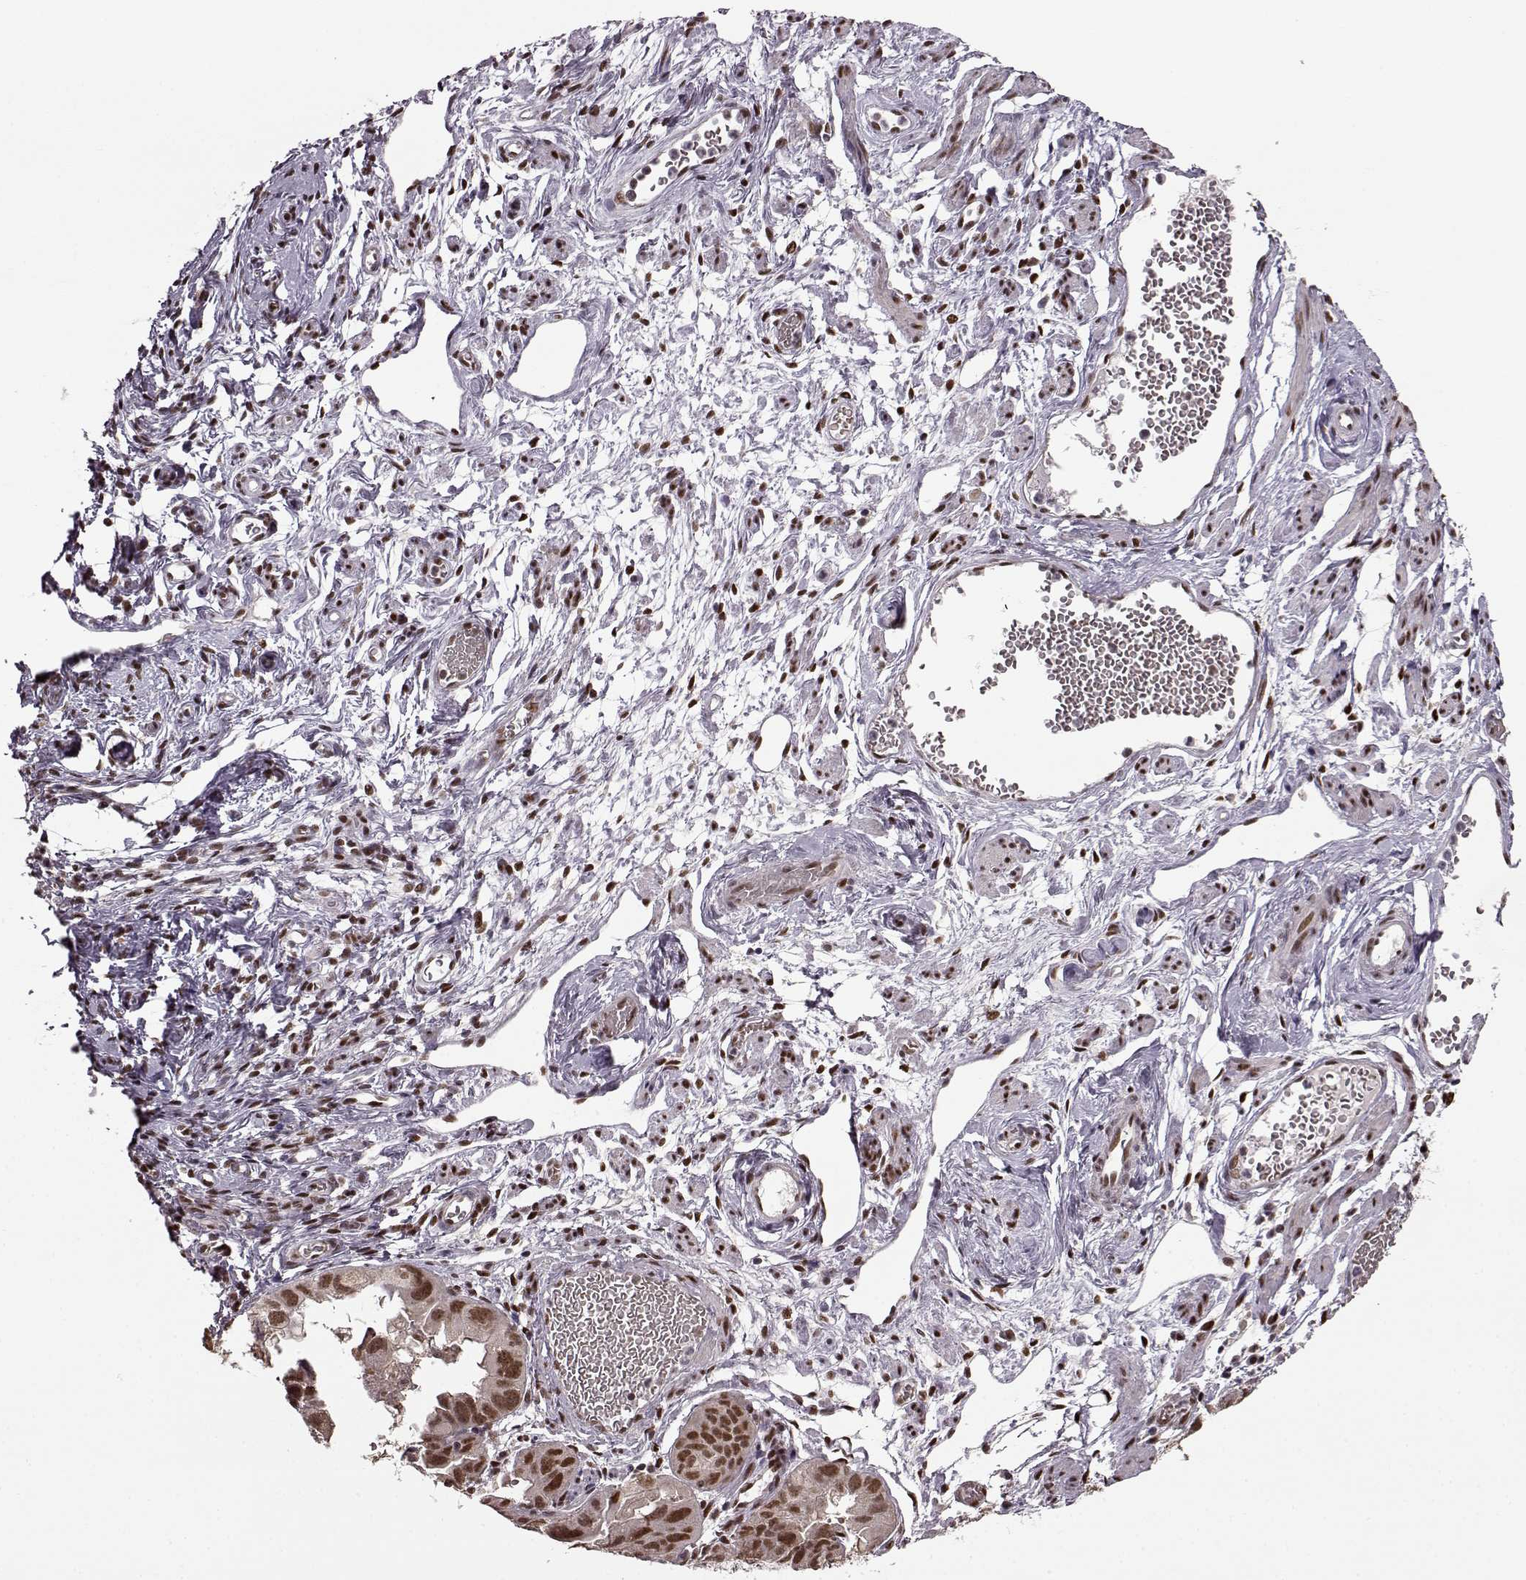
{"staining": {"intensity": "strong", "quantity": ">75%", "location": "nuclear"}, "tissue": "ovarian cancer", "cell_type": "Tumor cells", "image_type": "cancer", "snomed": [{"axis": "morphology", "description": "Carcinoma, endometroid"}, {"axis": "topography", "description": "Ovary"}], "caption": "Immunohistochemistry of human endometroid carcinoma (ovarian) exhibits high levels of strong nuclear expression in about >75% of tumor cells.", "gene": "FTO", "patient": {"sex": "female", "age": 85}}